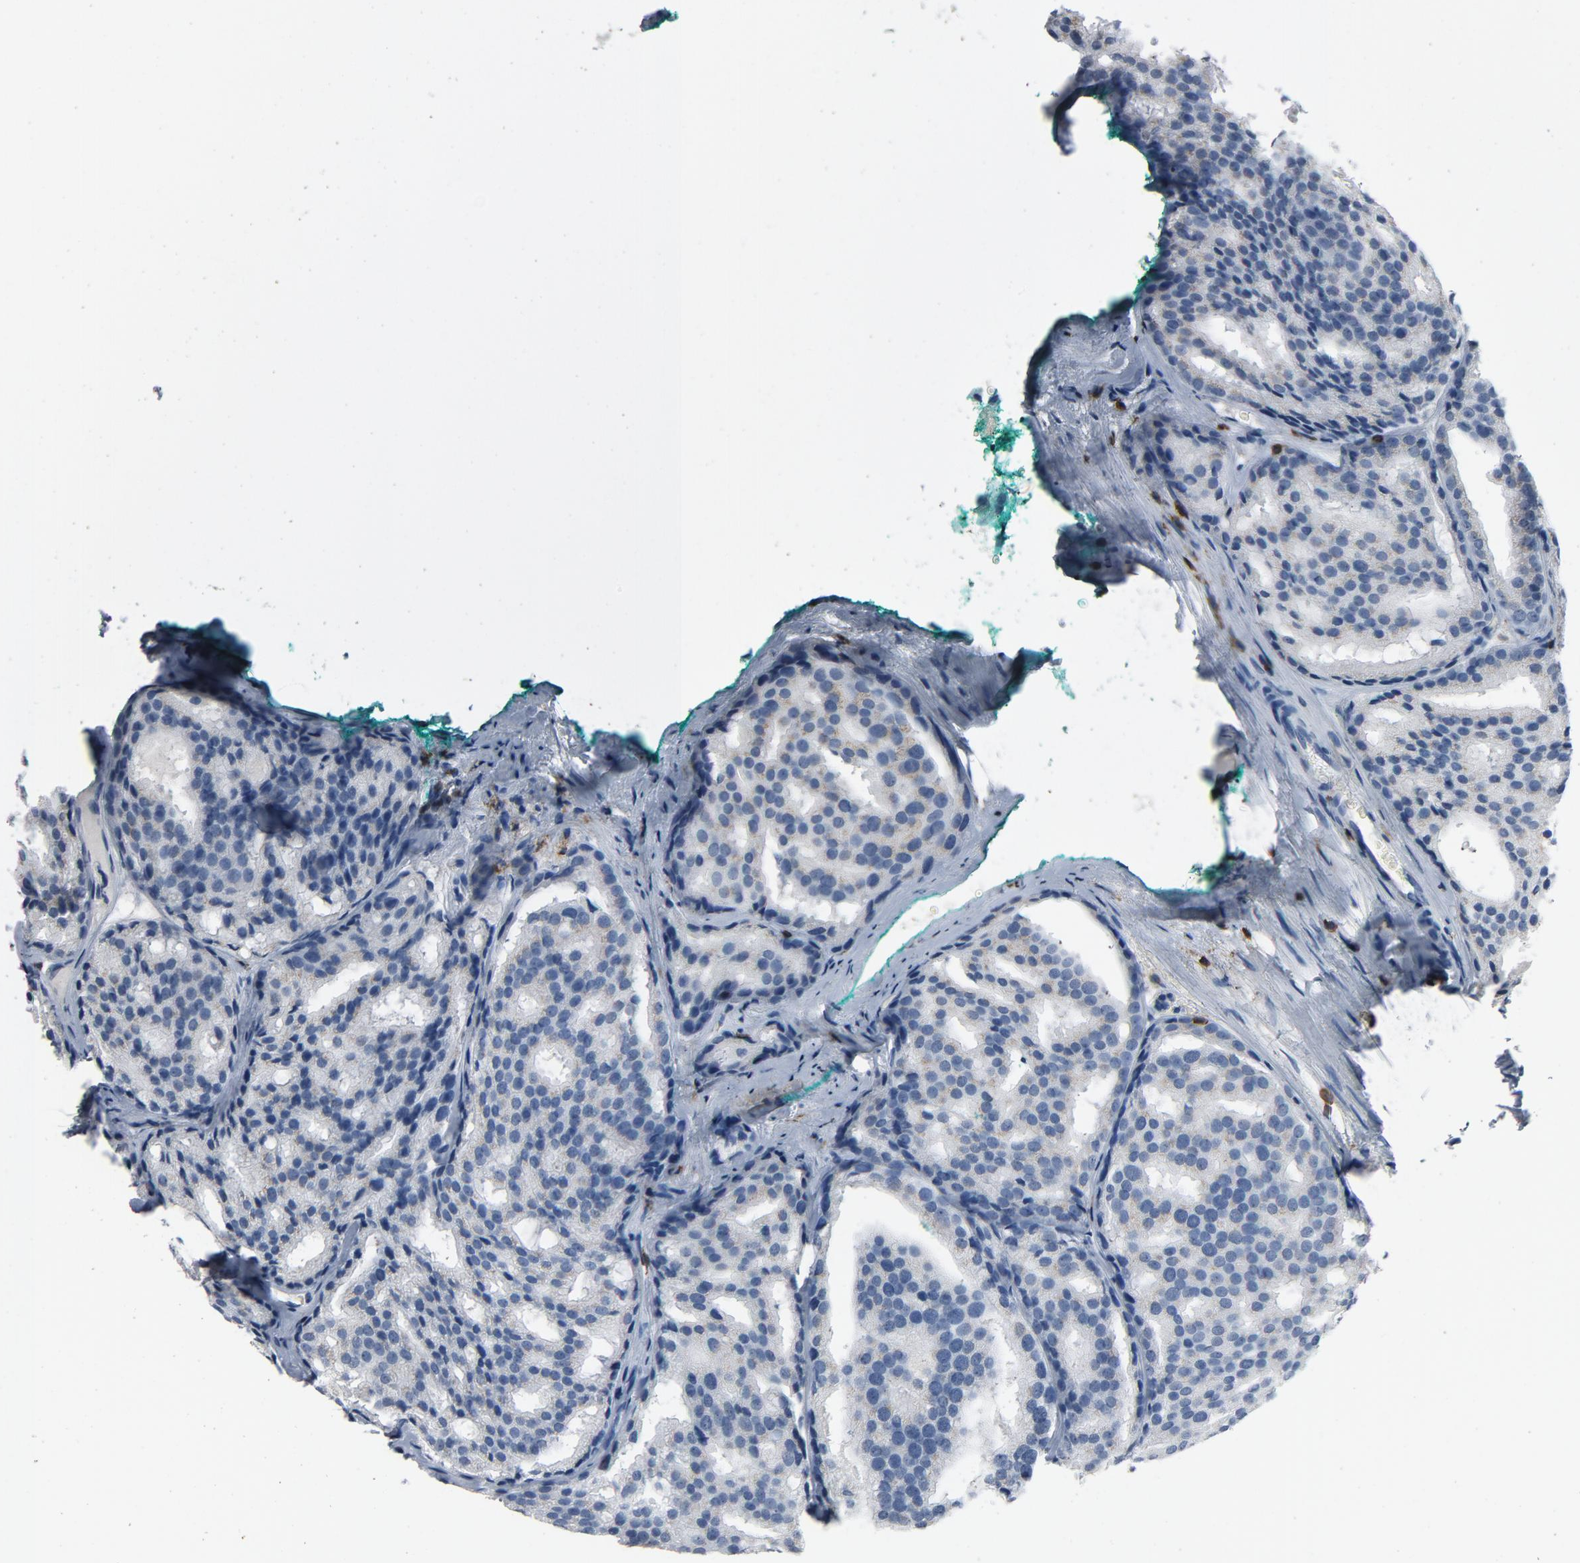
{"staining": {"intensity": "negative", "quantity": "none", "location": "none"}, "tissue": "prostate cancer", "cell_type": "Tumor cells", "image_type": "cancer", "snomed": [{"axis": "morphology", "description": "Adenocarcinoma, High grade"}, {"axis": "topography", "description": "Prostate"}], "caption": "Immunohistochemistry of prostate adenocarcinoma (high-grade) exhibits no expression in tumor cells. Nuclei are stained in blue.", "gene": "LCK", "patient": {"sex": "male", "age": 64}}